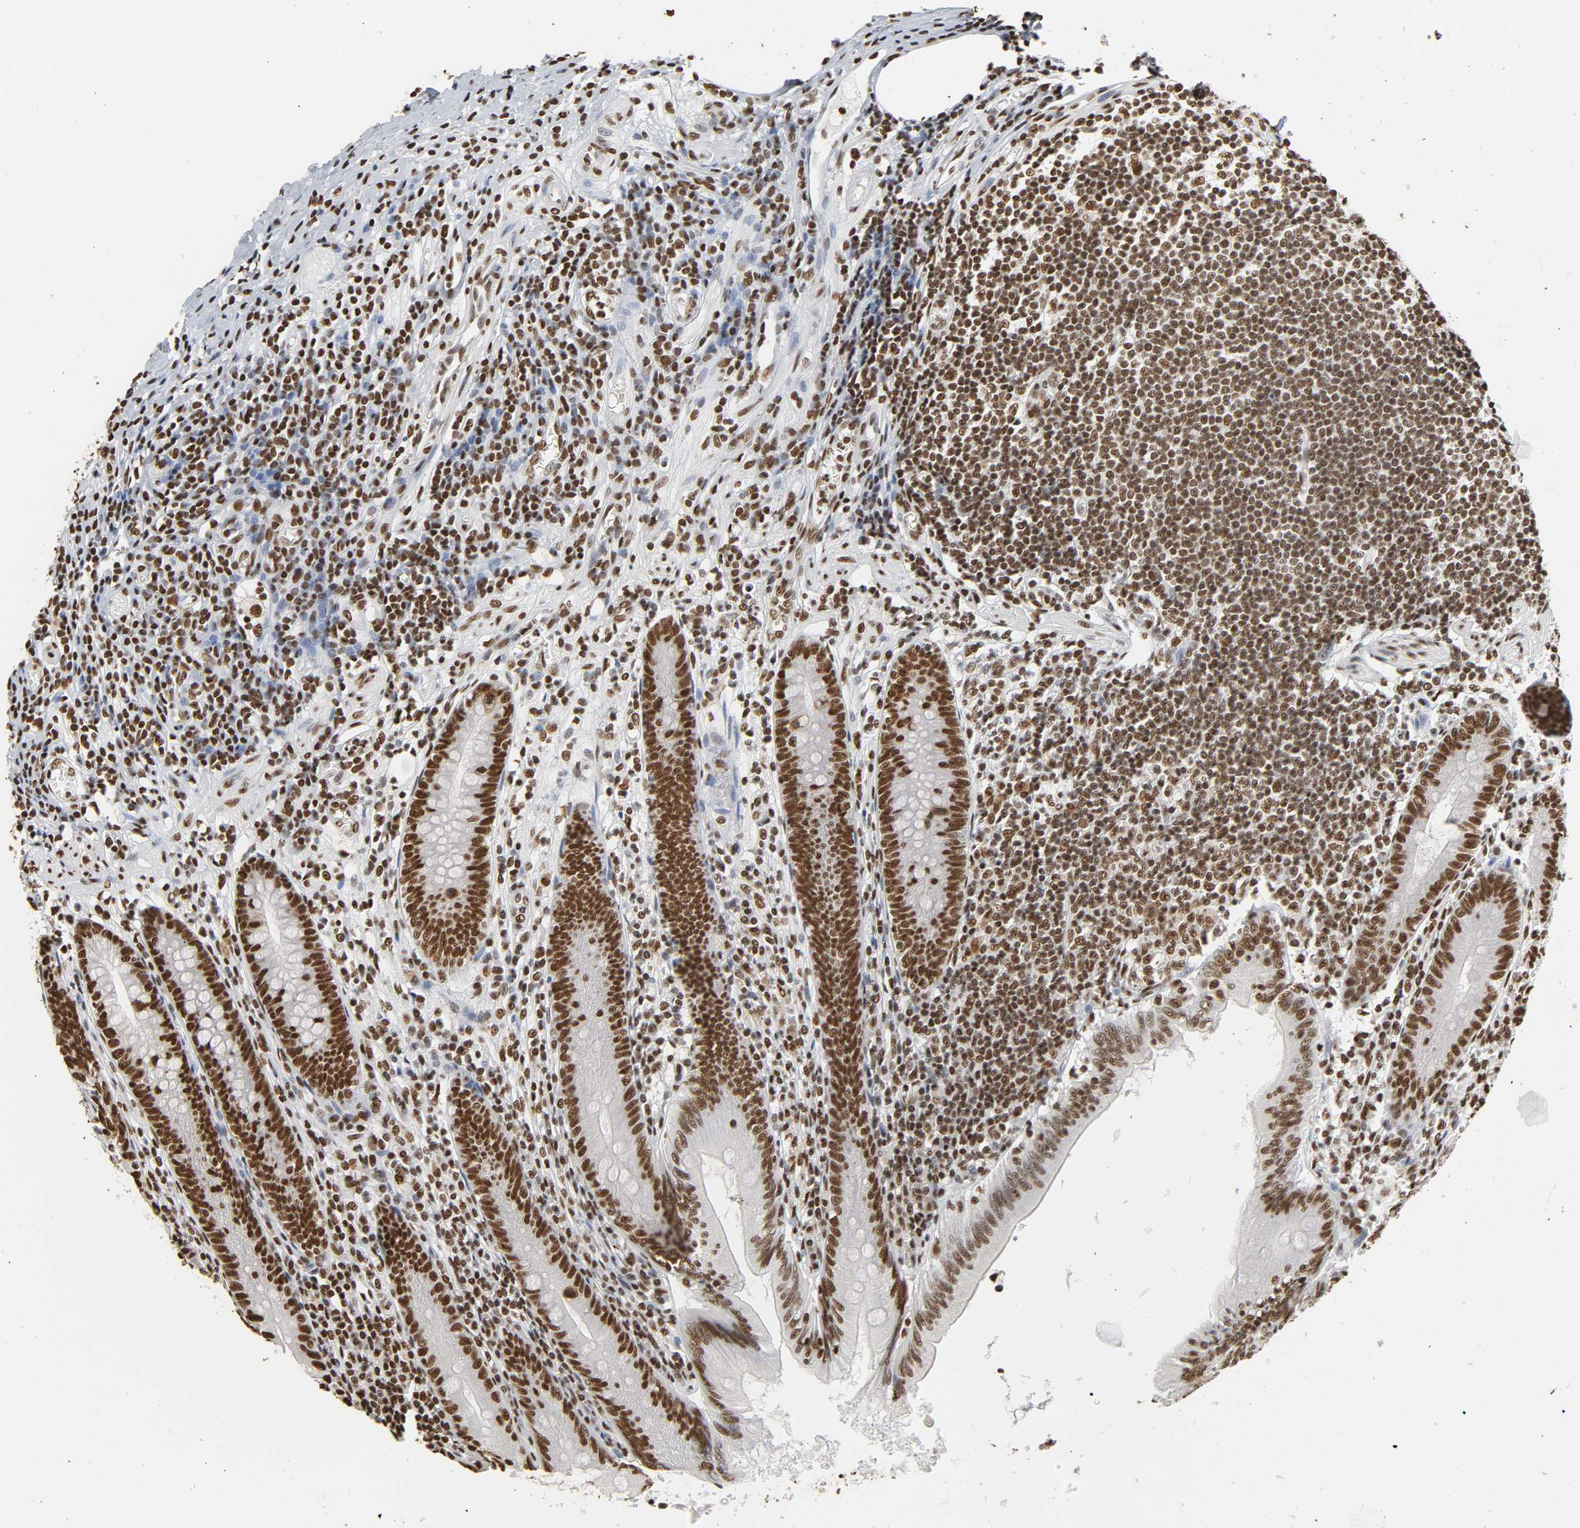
{"staining": {"intensity": "strong", "quantity": ">75%", "location": "nuclear"}, "tissue": "appendix", "cell_type": "Glandular cells", "image_type": "normal", "snomed": [{"axis": "morphology", "description": "Normal tissue, NOS"}, {"axis": "morphology", "description": "Inflammation, NOS"}, {"axis": "topography", "description": "Appendix"}], "caption": "An immunohistochemistry photomicrograph of benign tissue is shown. Protein staining in brown highlights strong nuclear positivity in appendix within glandular cells. (Brightfield microscopy of DAB IHC at high magnification).", "gene": "HNRNPC", "patient": {"sex": "male", "age": 46}}